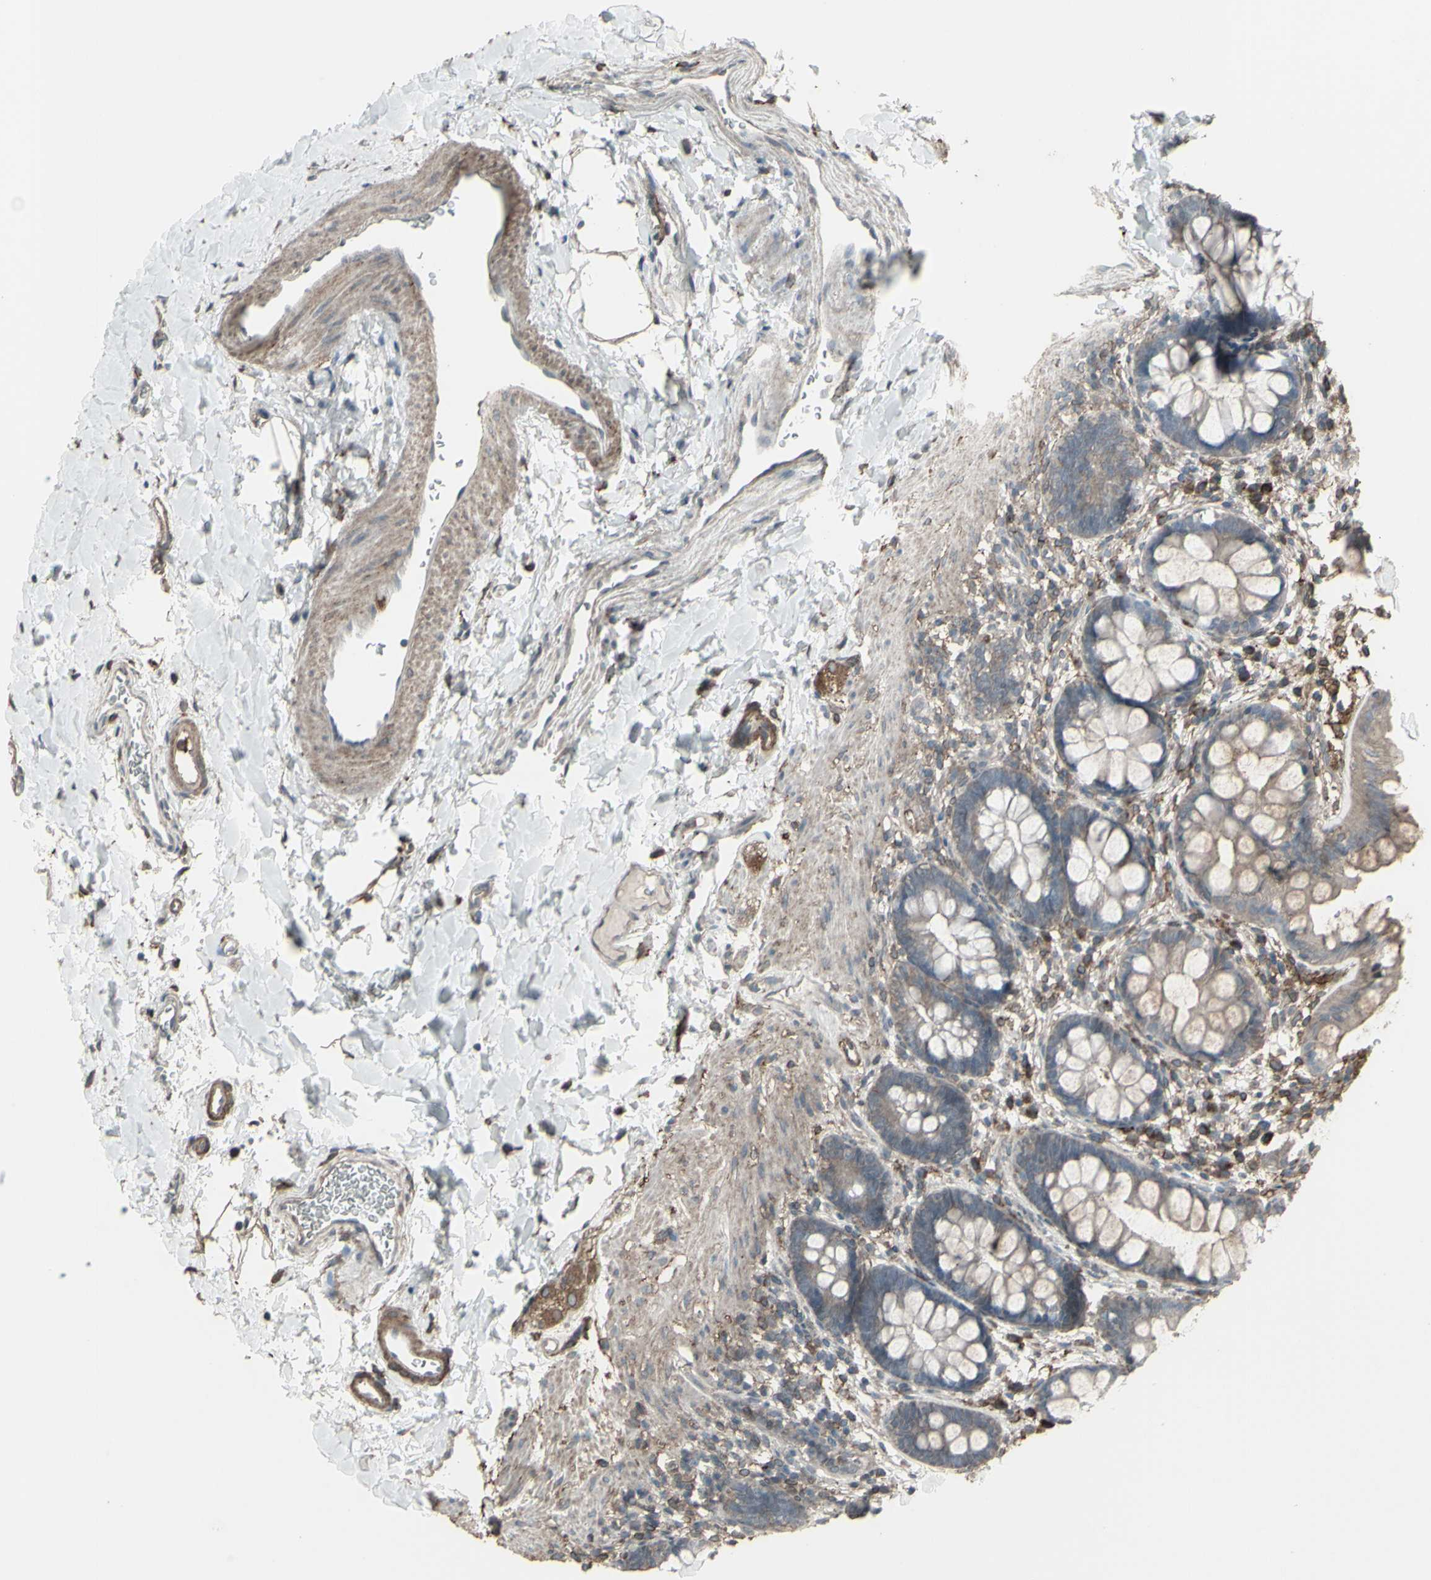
{"staining": {"intensity": "weak", "quantity": "25%-75%", "location": "cytoplasmic/membranous"}, "tissue": "rectum", "cell_type": "Glandular cells", "image_type": "normal", "snomed": [{"axis": "morphology", "description": "Normal tissue, NOS"}, {"axis": "topography", "description": "Rectum"}], "caption": "Immunohistochemistry (DAB (3,3'-diaminobenzidine)) staining of normal rectum exhibits weak cytoplasmic/membranous protein positivity in approximately 25%-75% of glandular cells.", "gene": "SMO", "patient": {"sex": "female", "age": 24}}